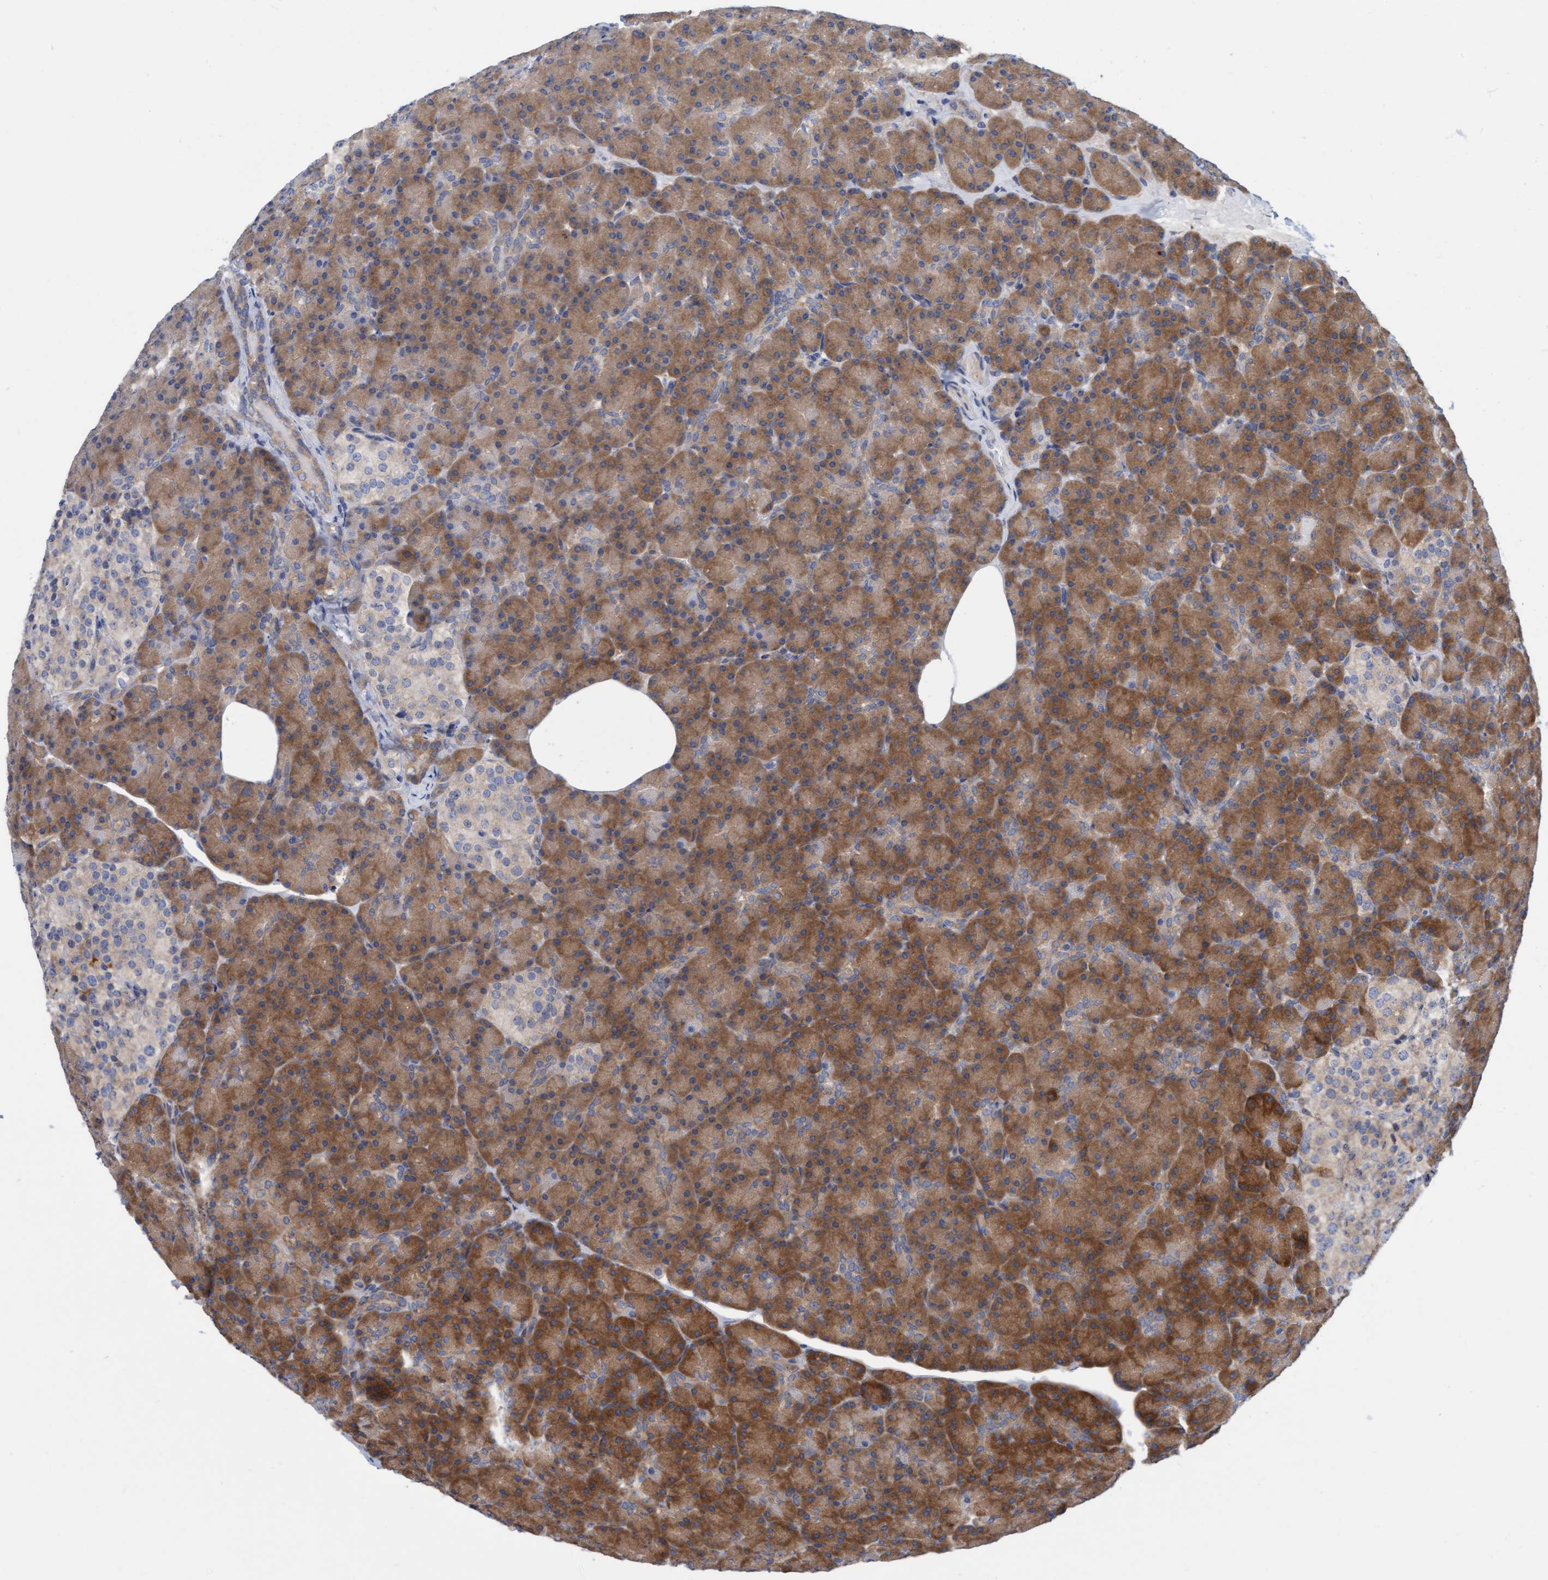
{"staining": {"intensity": "strong", "quantity": ">75%", "location": "cytoplasmic/membranous"}, "tissue": "pancreas", "cell_type": "Exocrine glandular cells", "image_type": "normal", "snomed": [{"axis": "morphology", "description": "Normal tissue, NOS"}, {"axis": "topography", "description": "Pancreas"}], "caption": "Immunohistochemistry (DAB) staining of unremarkable human pancreas shows strong cytoplasmic/membranous protein staining in approximately >75% of exocrine glandular cells. (DAB = brown stain, brightfield microscopy at high magnification).", "gene": "KIAA0753", "patient": {"sex": "female", "age": 43}}